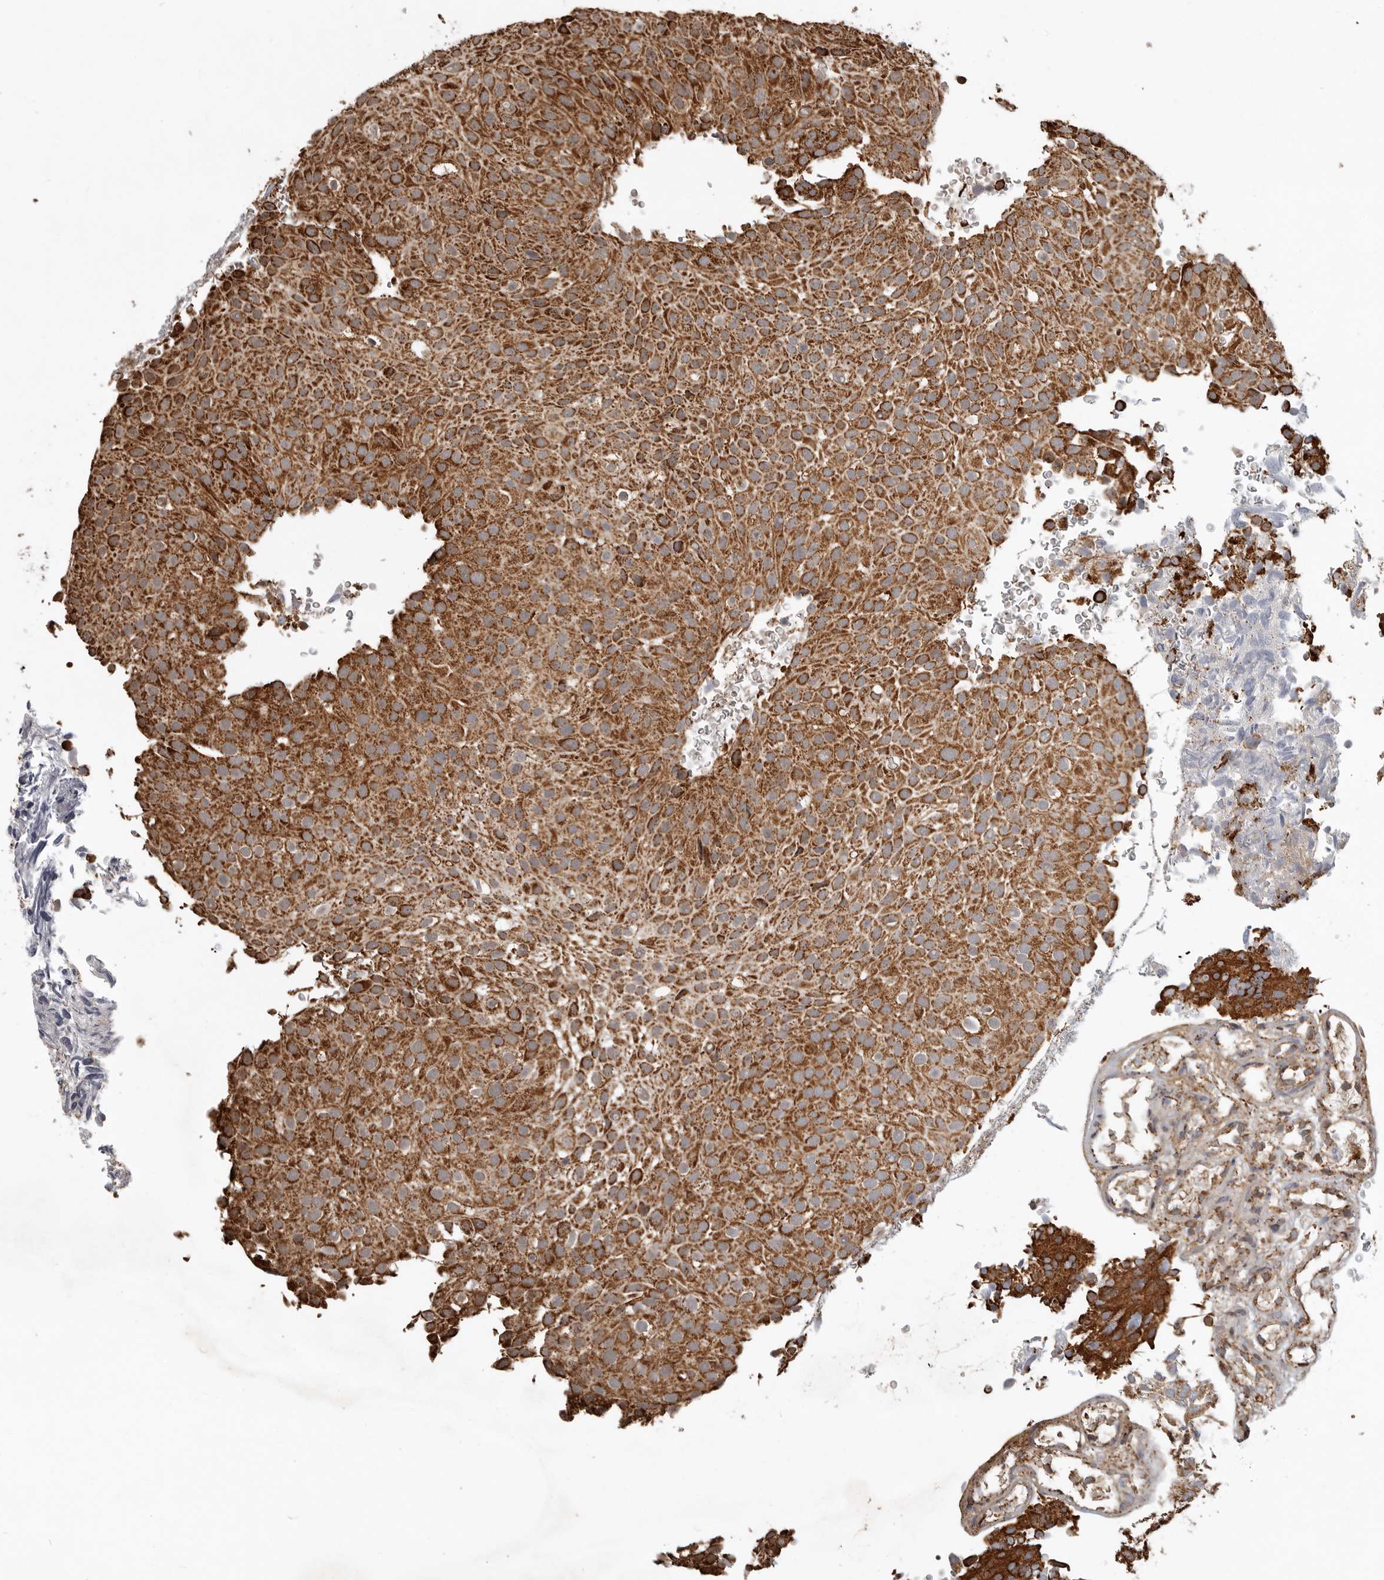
{"staining": {"intensity": "strong", "quantity": ">75%", "location": "cytoplasmic/membranous"}, "tissue": "urothelial cancer", "cell_type": "Tumor cells", "image_type": "cancer", "snomed": [{"axis": "morphology", "description": "Urothelial carcinoma, Low grade"}, {"axis": "topography", "description": "Urinary bladder"}], "caption": "This is a histology image of immunohistochemistry (IHC) staining of low-grade urothelial carcinoma, which shows strong expression in the cytoplasmic/membranous of tumor cells.", "gene": "GCNT2", "patient": {"sex": "male", "age": 78}}